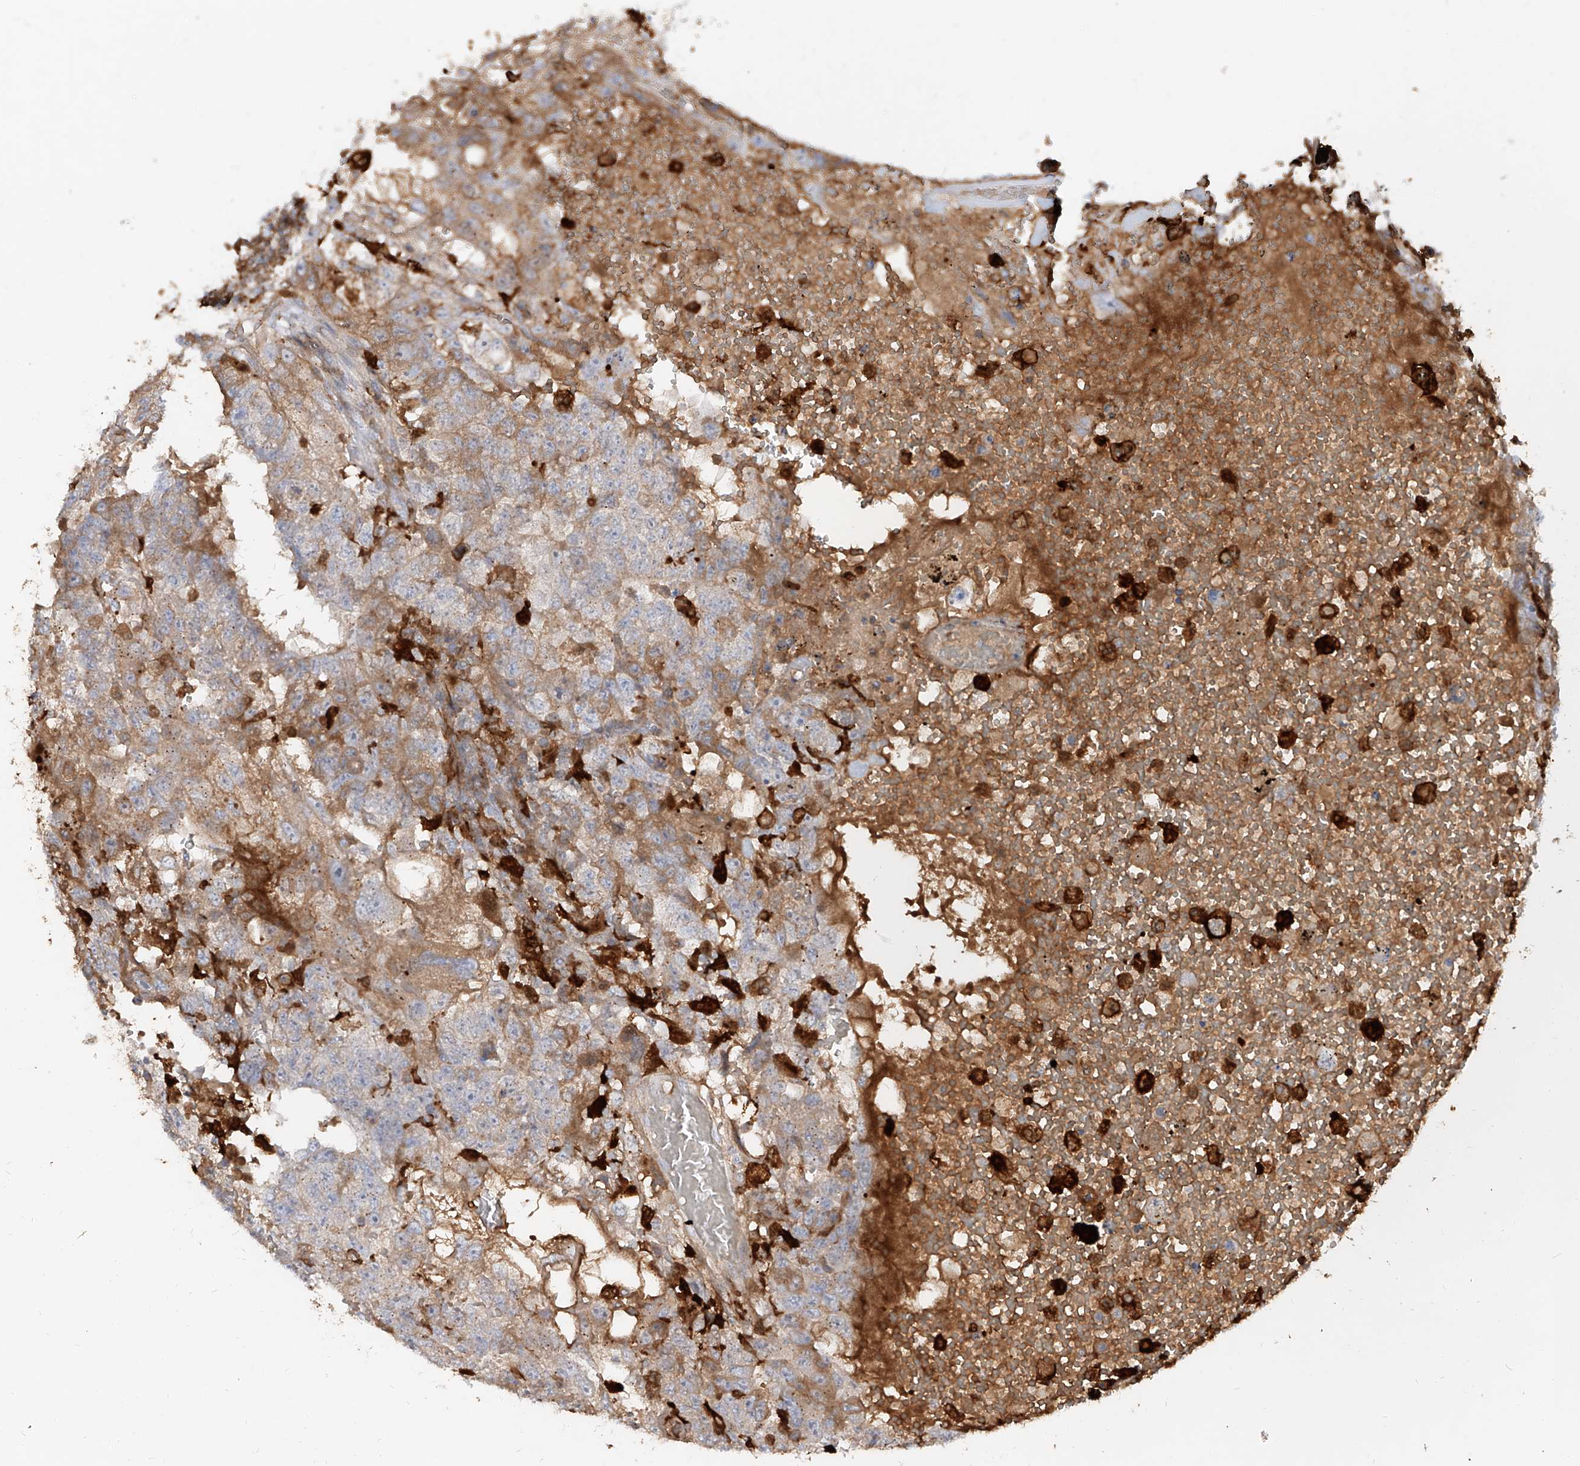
{"staining": {"intensity": "moderate", "quantity": "<25%", "location": "cytoplasmic/membranous"}, "tissue": "testis cancer", "cell_type": "Tumor cells", "image_type": "cancer", "snomed": [{"axis": "morphology", "description": "Carcinoma, Embryonal, NOS"}, {"axis": "topography", "description": "Testis"}], "caption": "Testis cancer (embryonal carcinoma) stained with immunohistochemistry demonstrates moderate cytoplasmic/membranous positivity in approximately <25% of tumor cells.", "gene": "KYNU", "patient": {"sex": "male", "age": 26}}